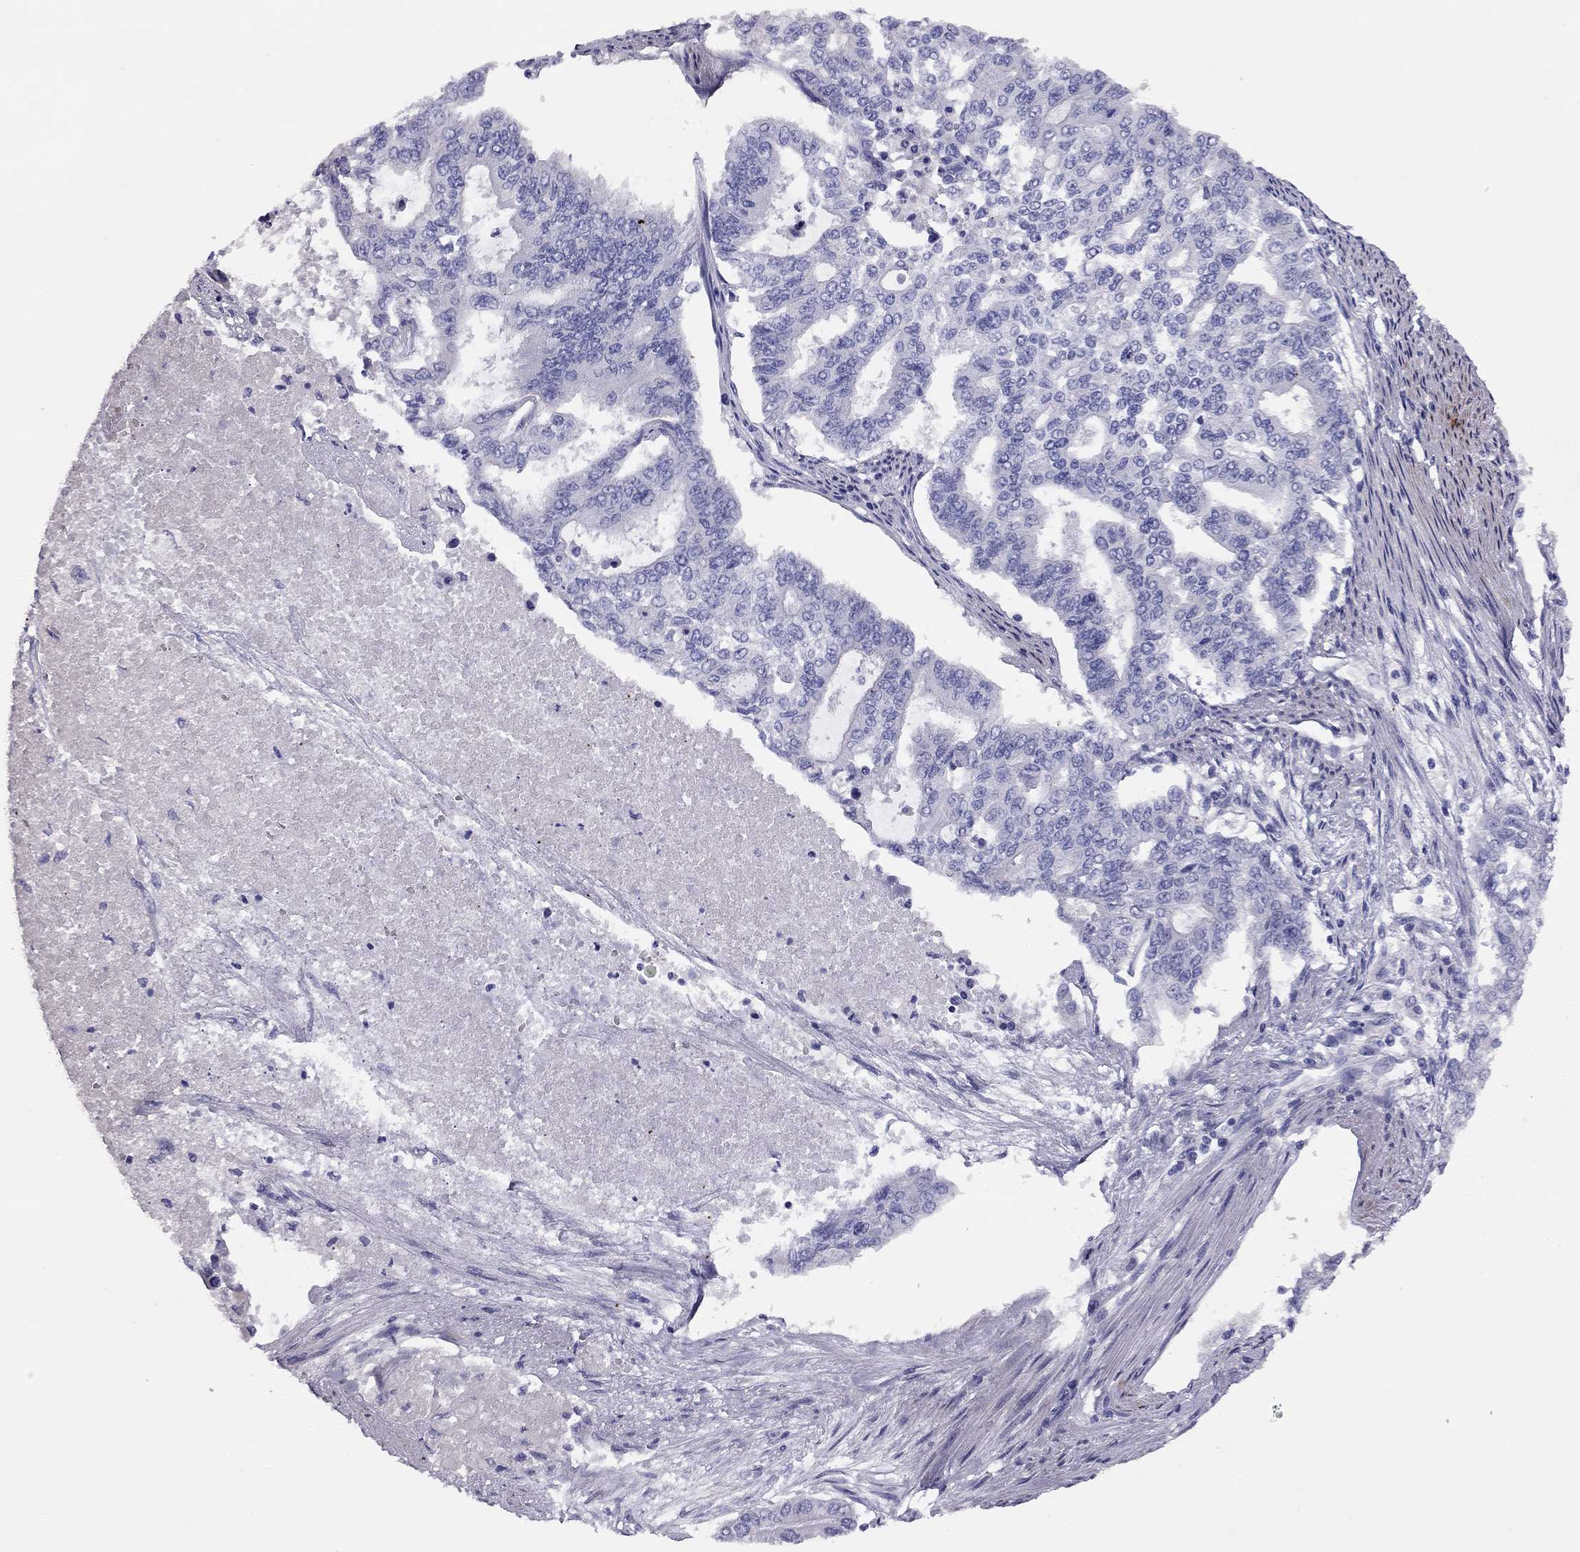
{"staining": {"intensity": "negative", "quantity": "none", "location": "none"}, "tissue": "endometrial cancer", "cell_type": "Tumor cells", "image_type": "cancer", "snomed": [{"axis": "morphology", "description": "Adenocarcinoma, NOS"}, {"axis": "topography", "description": "Uterus"}], "caption": "The photomicrograph exhibits no staining of tumor cells in endometrial adenocarcinoma. (Brightfield microscopy of DAB immunohistochemistry (IHC) at high magnification).", "gene": "LRIT2", "patient": {"sex": "female", "age": 59}}